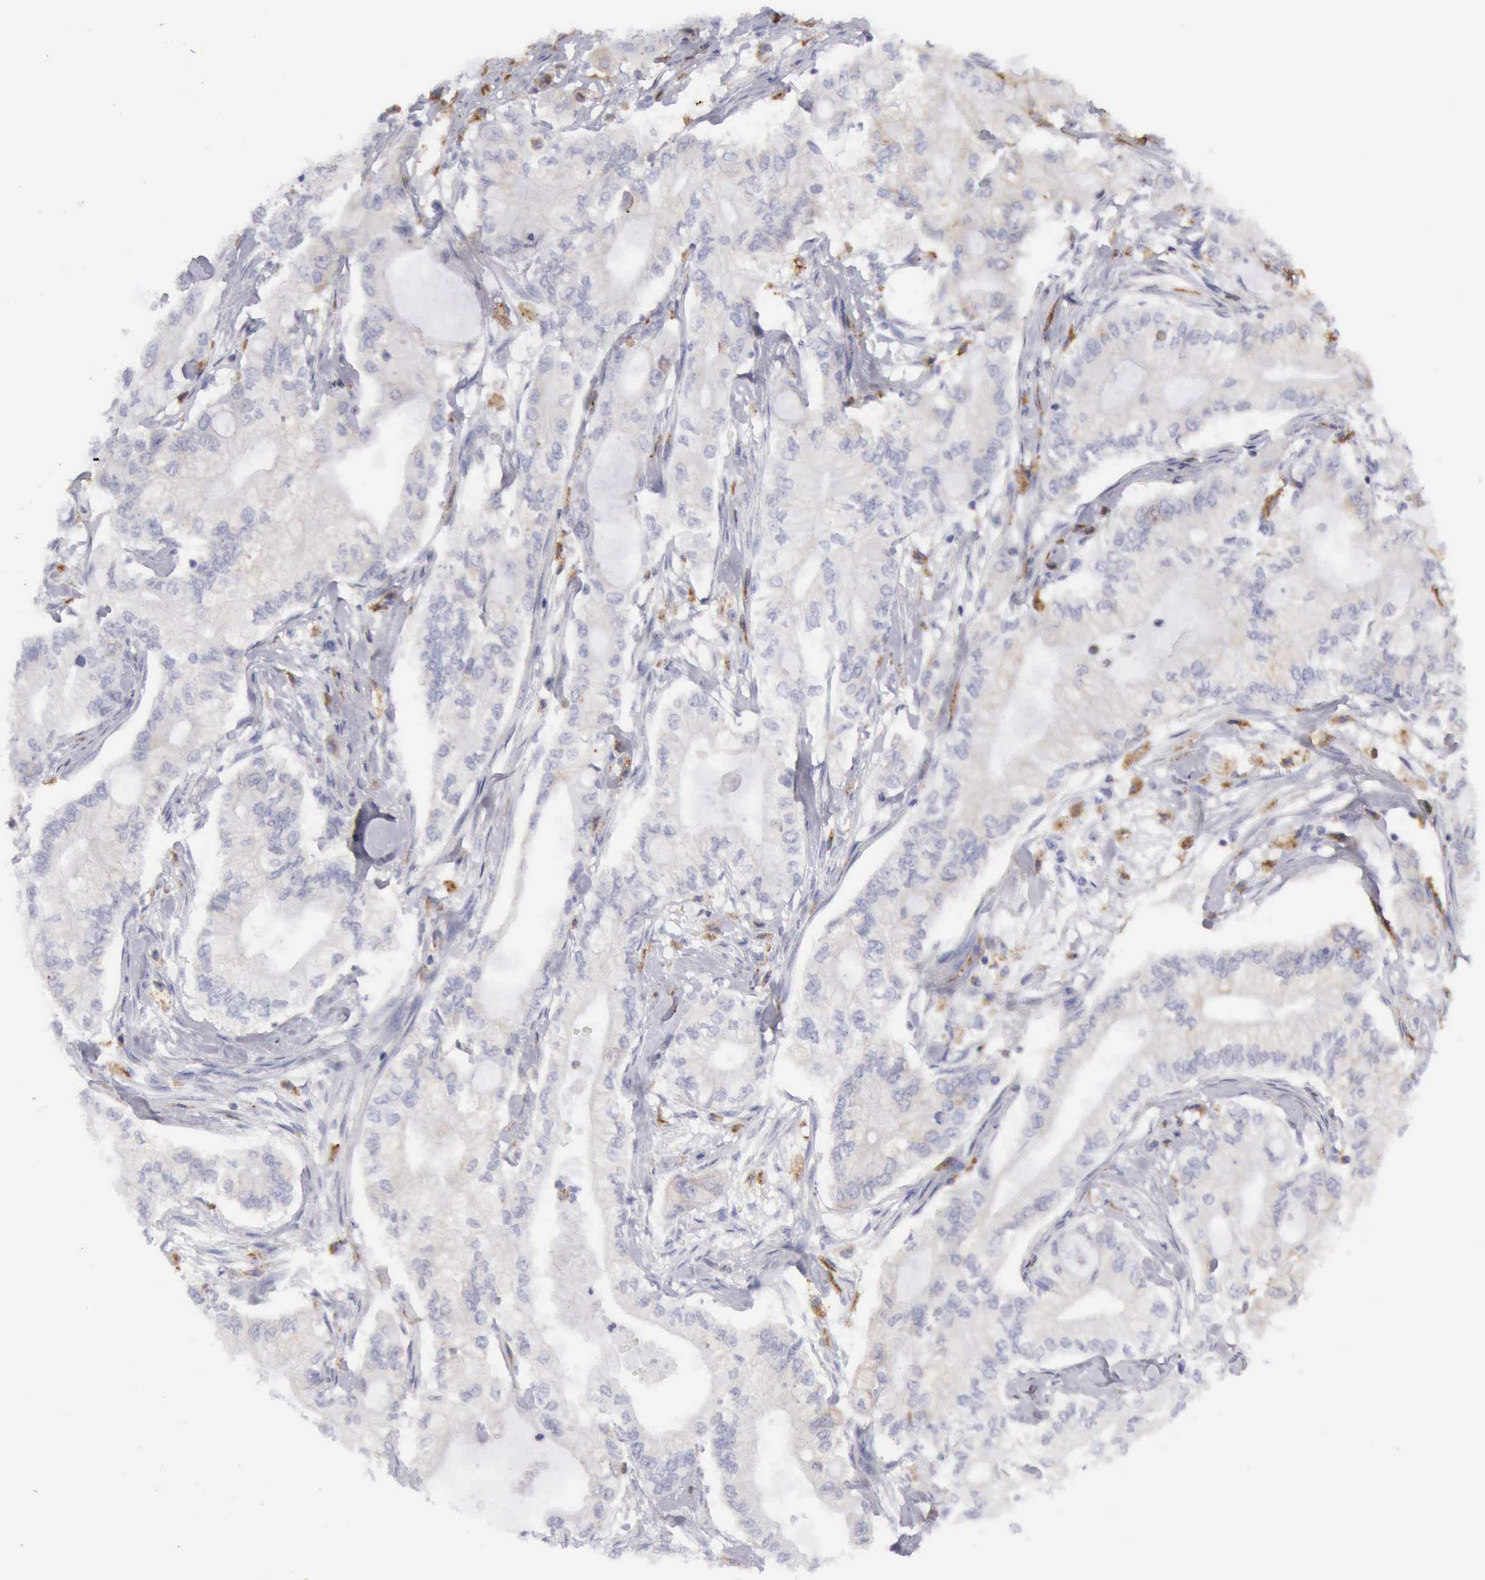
{"staining": {"intensity": "negative", "quantity": "none", "location": "none"}, "tissue": "pancreatic cancer", "cell_type": "Tumor cells", "image_type": "cancer", "snomed": [{"axis": "morphology", "description": "Adenocarcinoma, NOS"}, {"axis": "topography", "description": "Pancreas"}], "caption": "Immunohistochemistry micrograph of neoplastic tissue: pancreatic cancer stained with DAB (3,3'-diaminobenzidine) exhibits no significant protein expression in tumor cells.", "gene": "CTSS", "patient": {"sex": "male", "age": 79}}